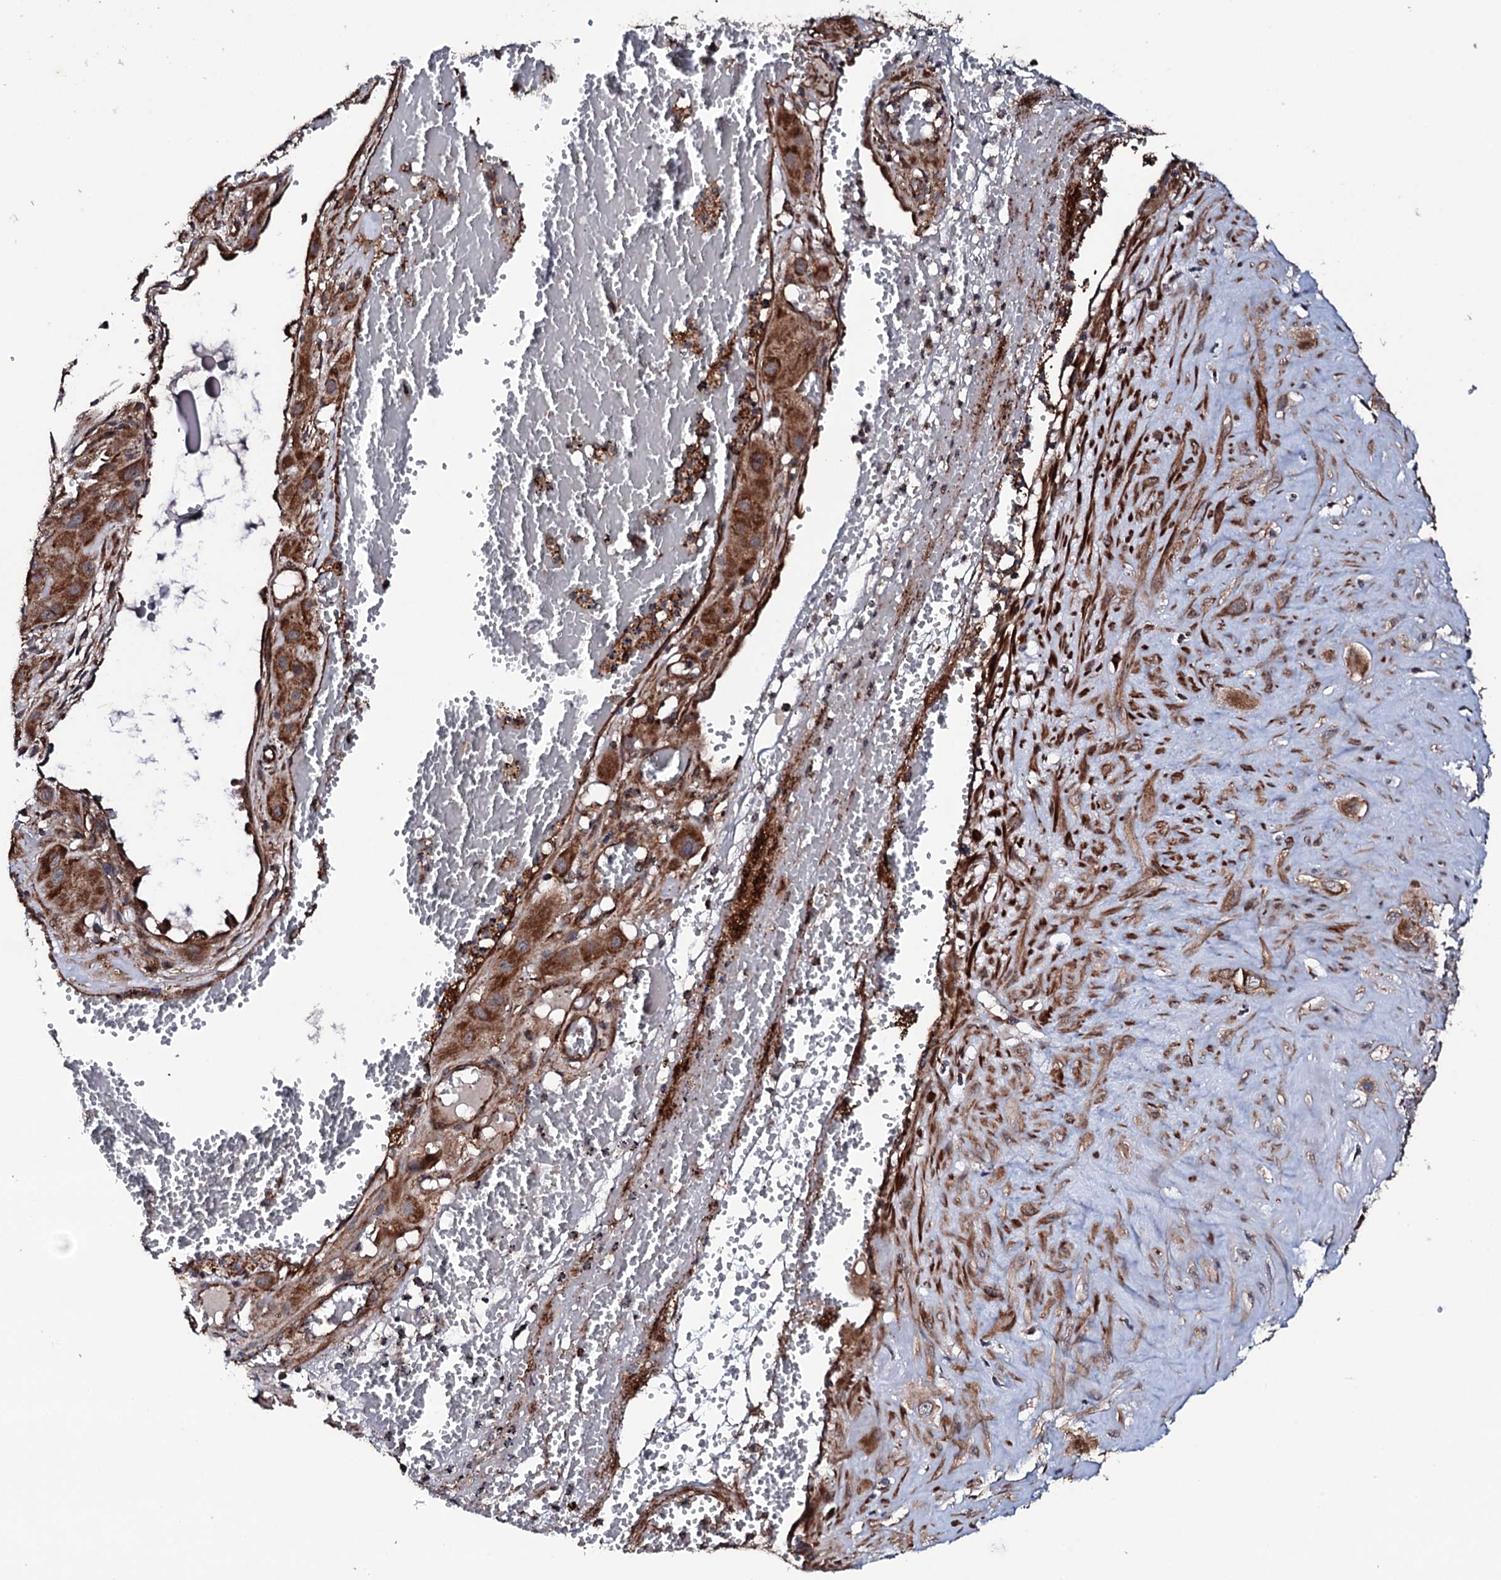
{"staining": {"intensity": "strong", "quantity": ">75%", "location": "cytoplasmic/membranous"}, "tissue": "cervical cancer", "cell_type": "Tumor cells", "image_type": "cancer", "snomed": [{"axis": "morphology", "description": "Squamous cell carcinoma, NOS"}, {"axis": "topography", "description": "Cervix"}], "caption": "Human cervical squamous cell carcinoma stained for a protein (brown) demonstrates strong cytoplasmic/membranous positive expression in about >75% of tumor cells.", "gene": "MTIF3", "patient": {"sex": "female", "age": 34}}